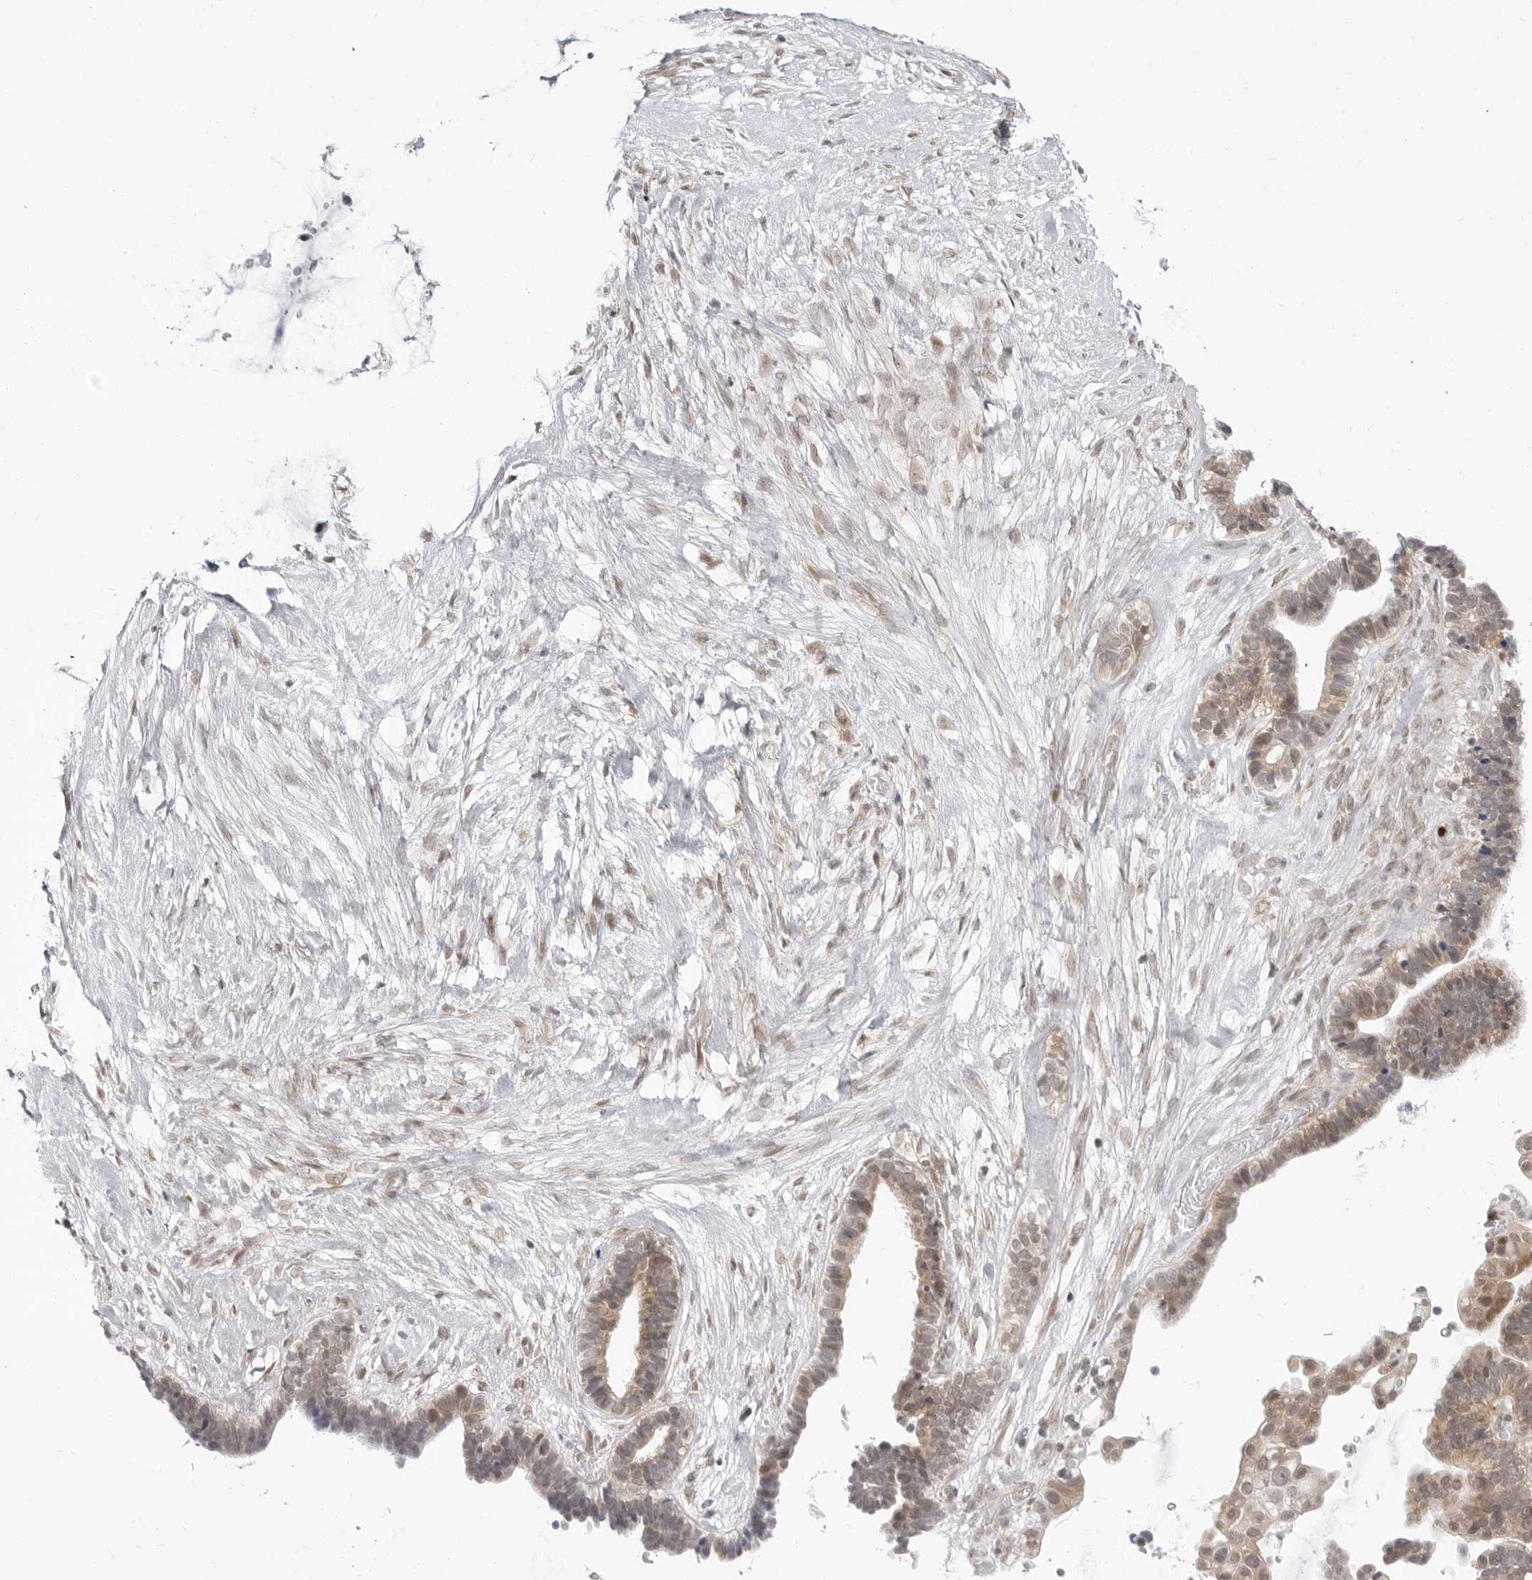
{"staining": {"intensity": "moderate", "quantity": "25%-75%", "location": "cytoplasmic/membranous,nuclear"}, "tissue": "ovarian cancer", "cell_type": "Tumor cells", "image_type": "cancer", "snomed": [{"axis": "morphology", "description": "Cystadenocarcinoma, serous, NOS"}, {"axis": "topography", "description": "Ovary"}], "caption": "A brown stain labels moderate cytoplasmic/membranous and nuclear positivity of a protein in human ovarian cancer (serous cystadenocarcinoma) tumor cells.", "gene": "PPP2R5C", "patient": {"sex": "female", "age": 56}}